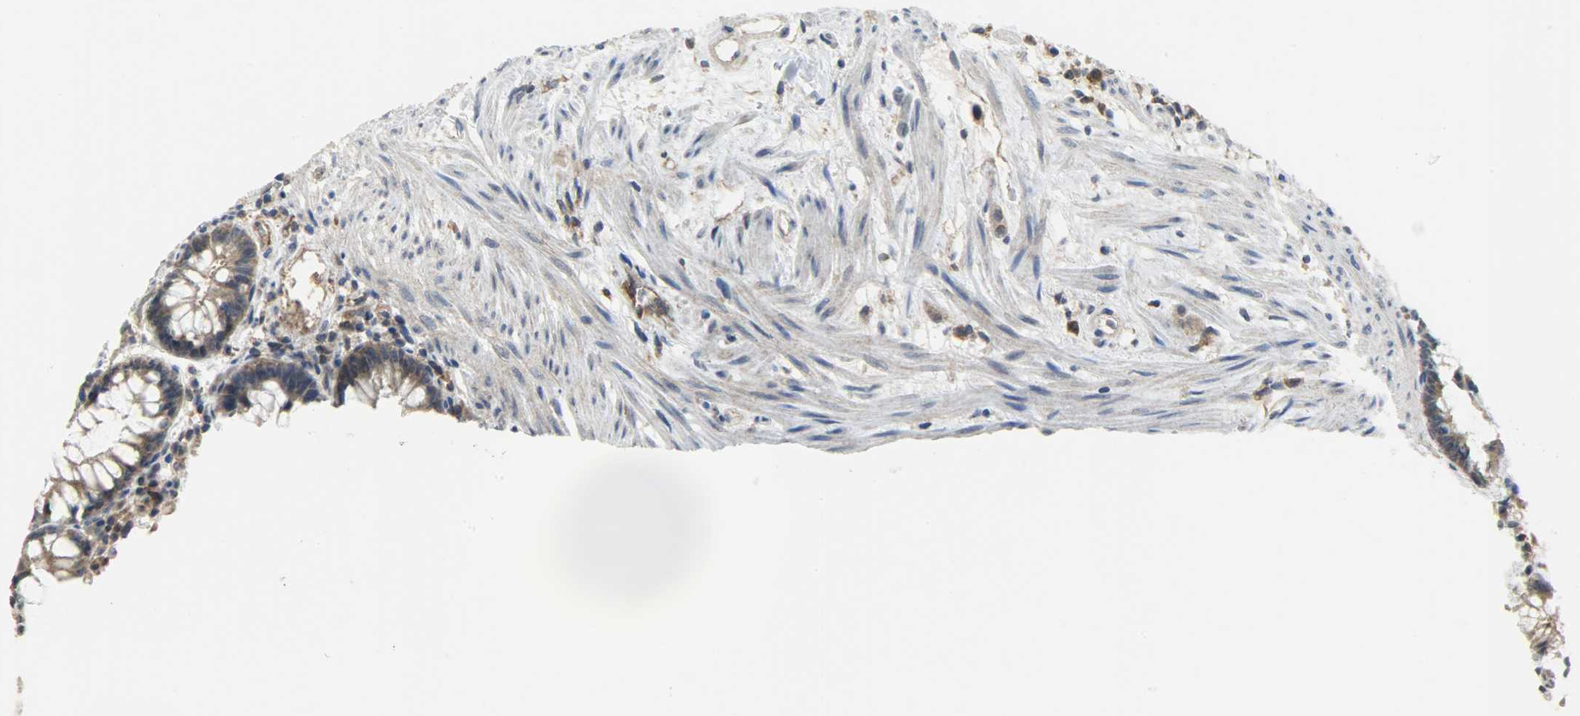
{"staining": {"intensity": "moderate", "quantity": ">75%", "location": "cytoplasmic/membranous"}, "tissue": "rectum", "cell_type": "Glandular cells", "image_type": "normal", "snomed": [{"axis": "morphology", "description": "Normal tissue, NOS"}, {"axis": "topography", "description": "Rectum"}], "caption": "This histopathology image exhibits immunohistochemistry (IHC) staining of benign rectum, with medium moderate cytoplasmic/membranous expression in approximately >75% of glandular cells.", "gene": "TRIM21", "patient": {"sex": "female", "age": 46}}